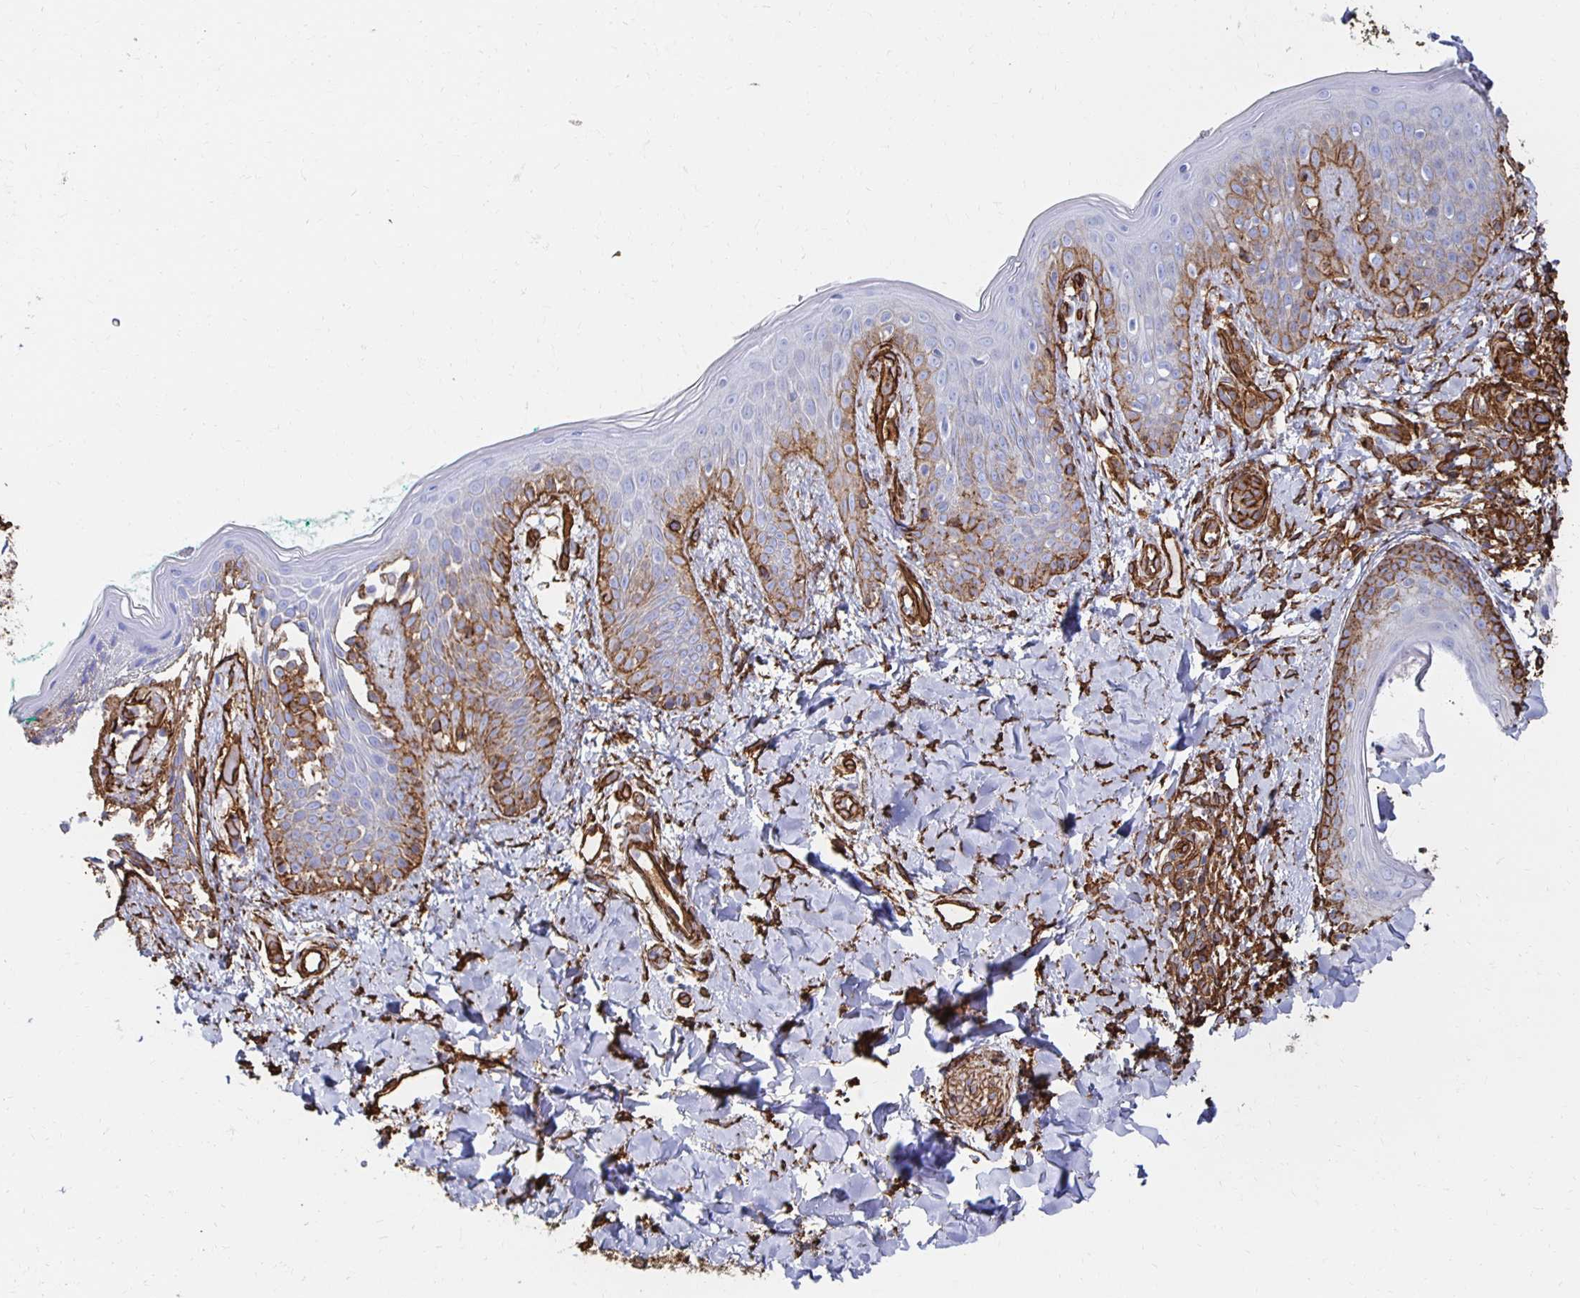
{"staining": {"intensity": "strong", "quantity": ">75%", "location": "cytoplasmic/membranous"}, "tissue": "skin", "cell_type": "Fibroblasts", "image_type": "normal", "snomed": [{"axis": "morphology", "description": "Normal tissue, NOS"}, {"axis": "topography", "description": "Skin"}], "caption": "Strong cytoplasmic/membranous expression is seen in about >75% of fibroblasts in unremarkable skin.", "gene": "VIPR2", "patient": {"sex": "male", "age": 16}}